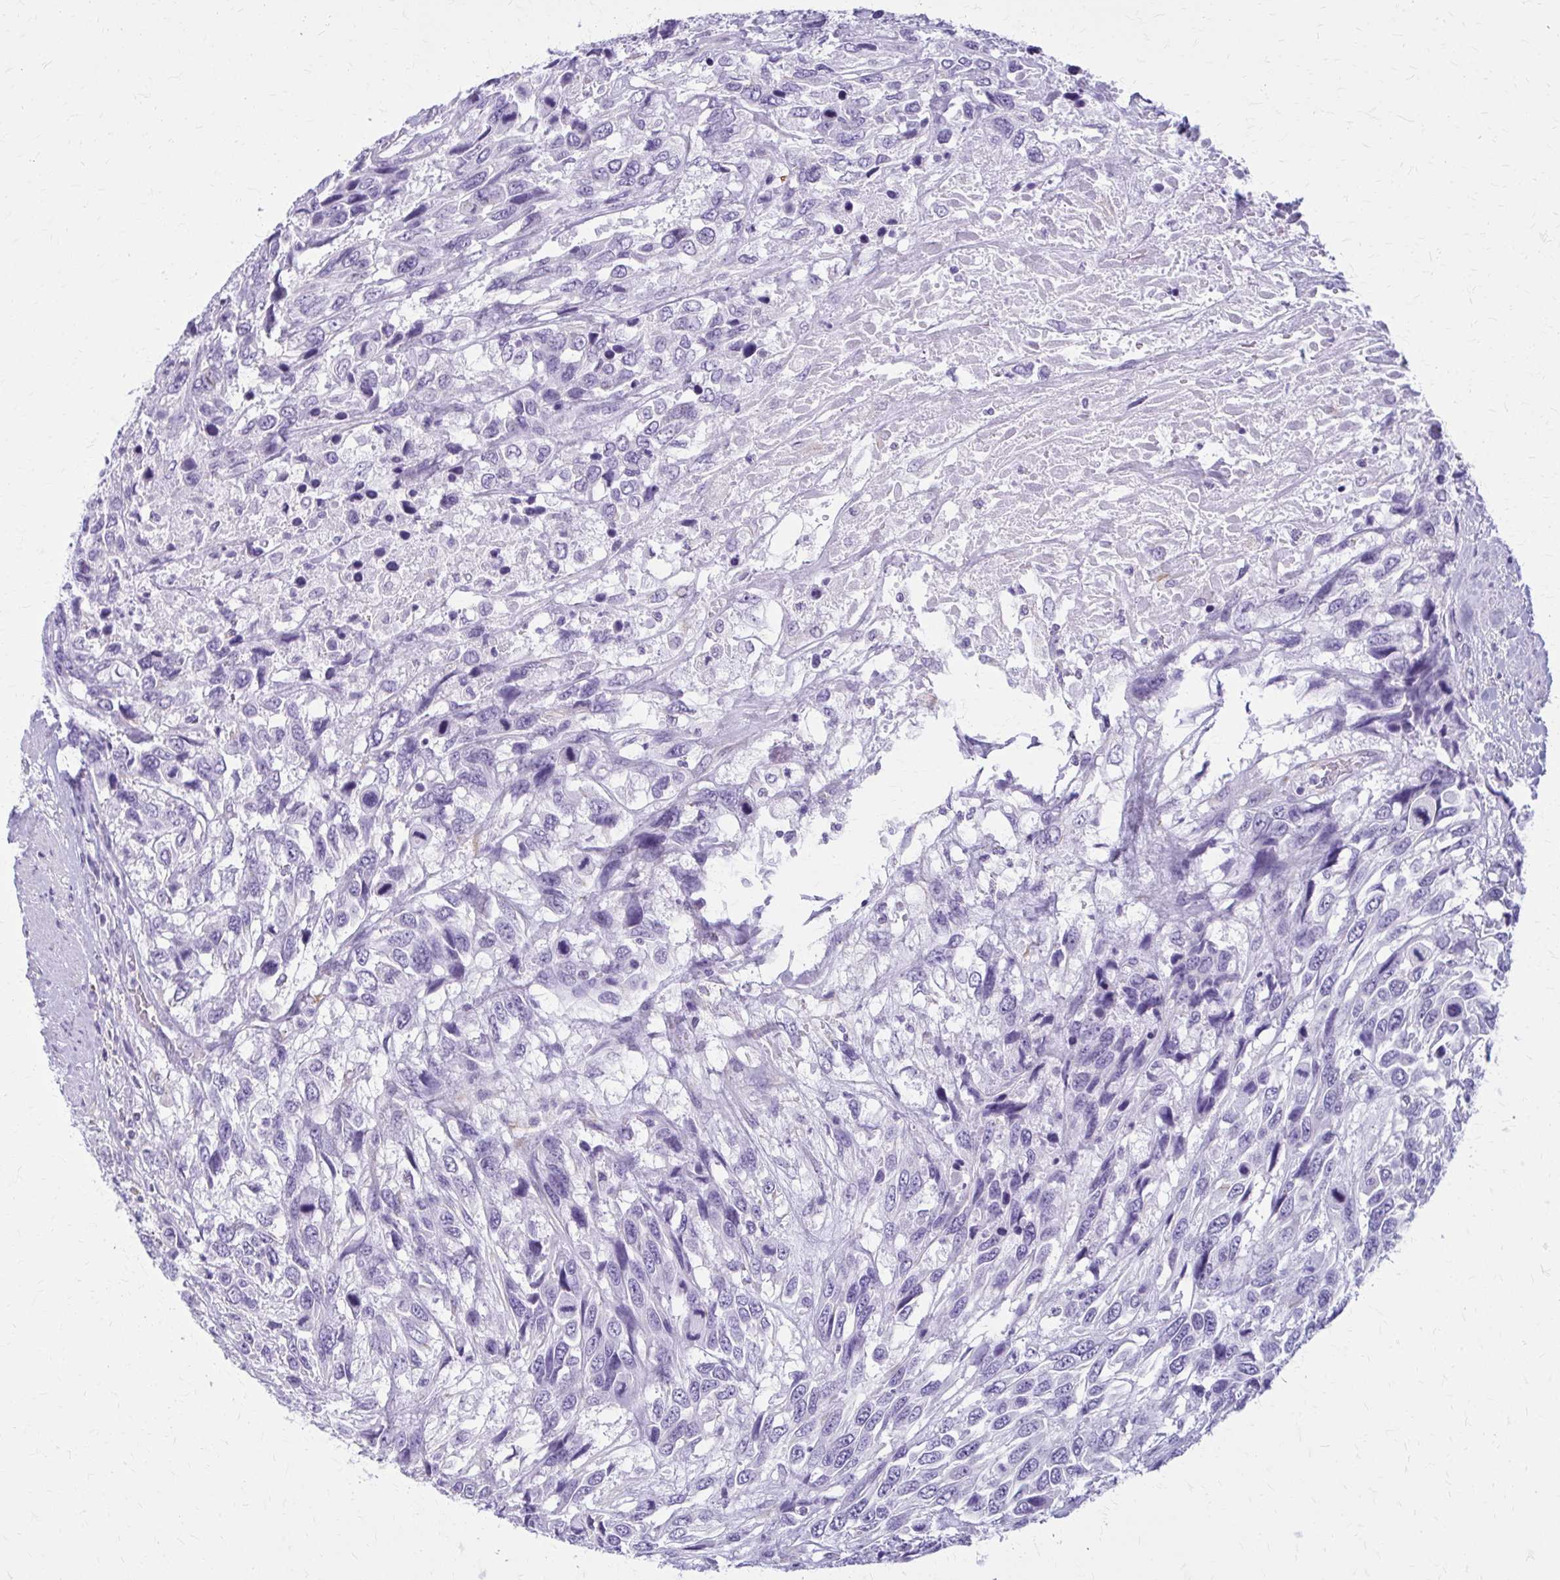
{"staining": {"intensity": "negative", "quantity": "none", "location": "none"}, "tissue": "urothelial cancer", "cell_type": "Tumor cells", "image_type": "cancer", "snomed": [{"axis": "morphology", "description": "Urothelial carcinoma, High grade"}, {"axis": "topography", "description": "Urinary bladder"}], "caption": "Urothelial cancer was stained to show a protein in brown. There is no significant expression in tumor cells. (Brightfield microscopy of DAB IHC at high magnification).", "gene": "GFAP", "patient": {"sex": "female", "age": 70}}